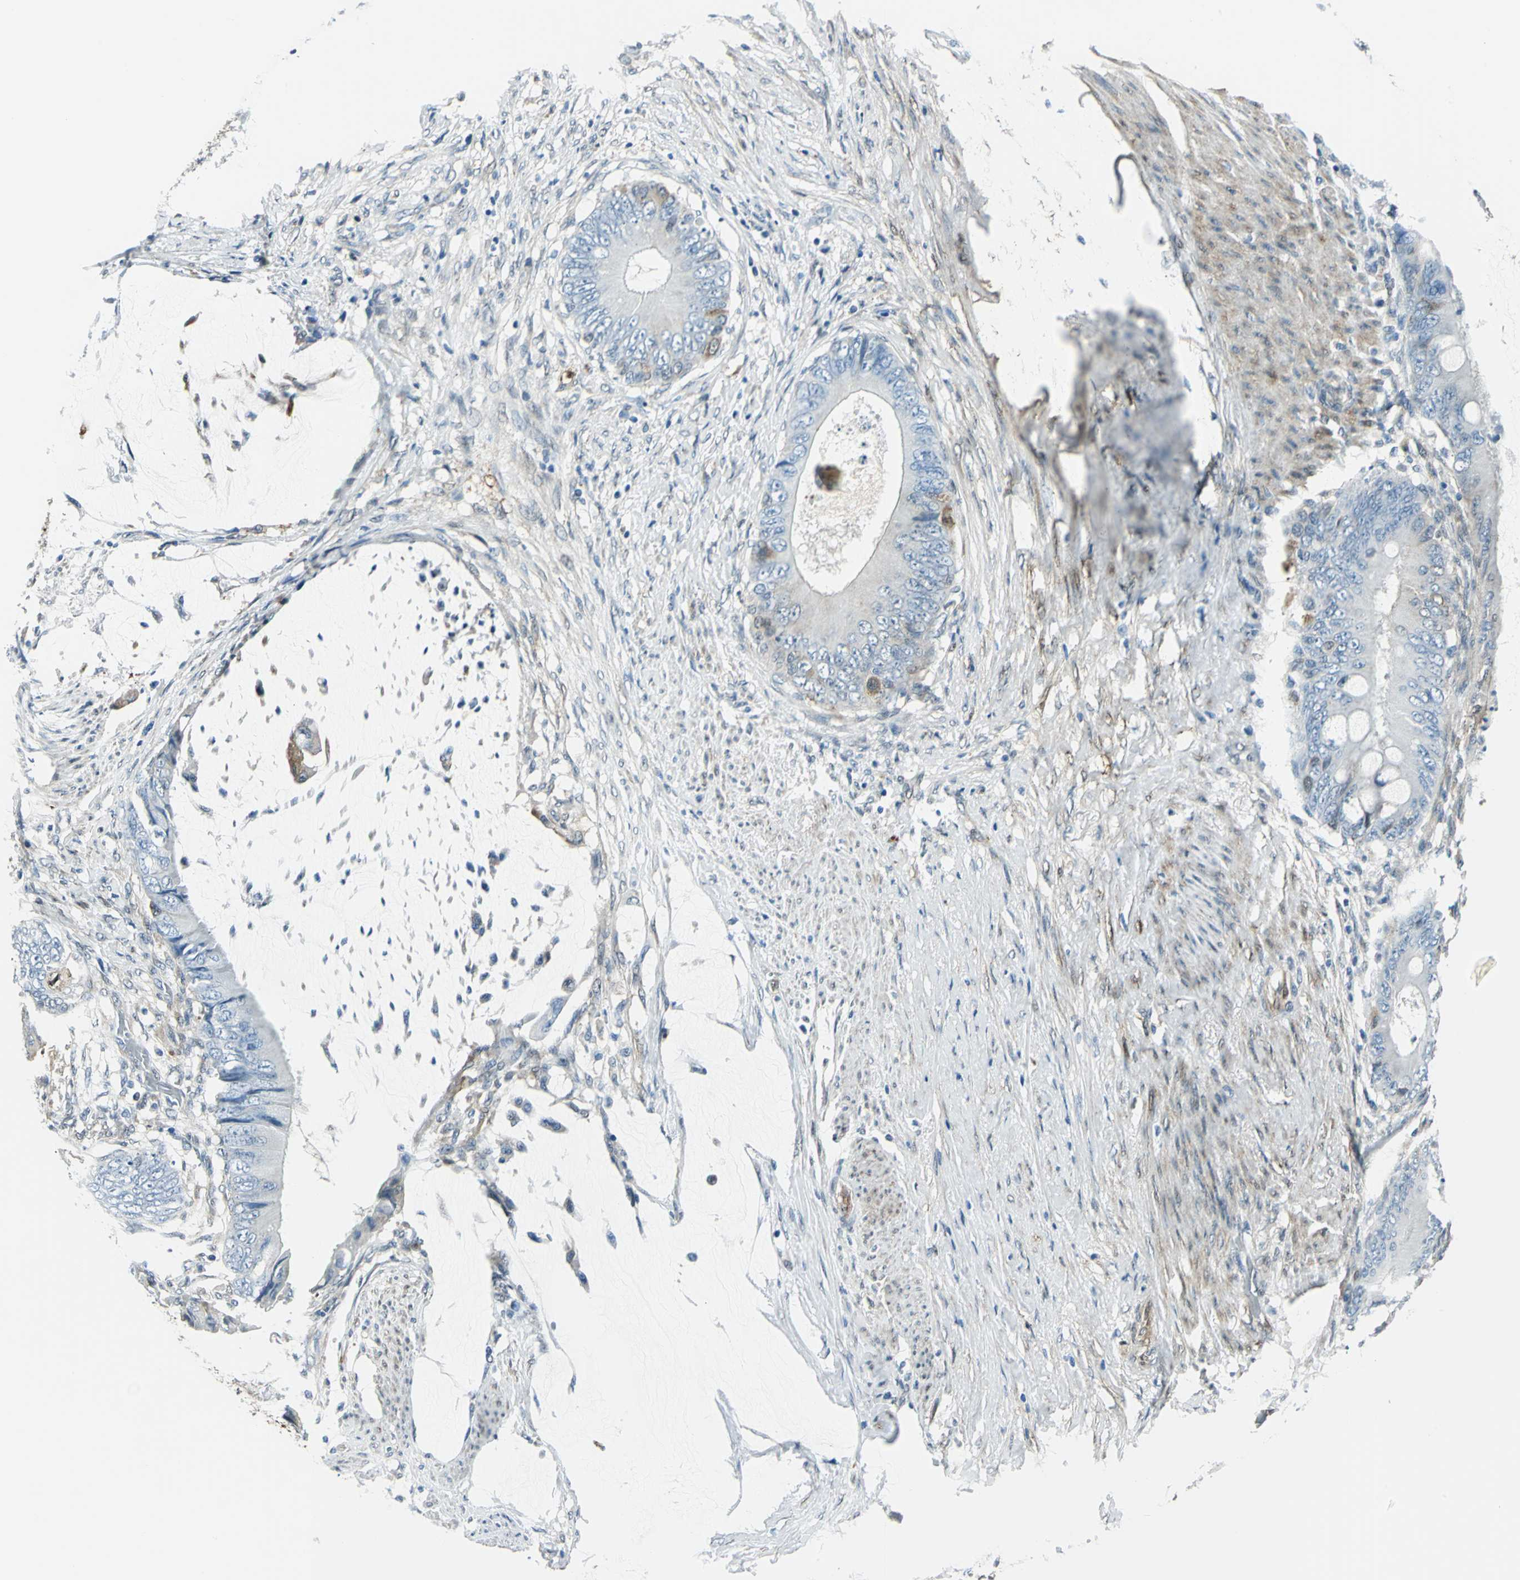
{"staining": {"intensity": "weak", "quantity": "<25%", "location": "cytoplasmic/membranous"}, "tissue": "colorectal cancer", "cell_type": "Tumor cells", "image_type": "cancer", "snomed": [{"axis": "morphology", "description": "Normal tissue, NOS"}, {"axis": "morphology", "description": "Adenocarcinoma, NOS"}, {"axis": "topography", "description": "Rectum"}, {"axis": "topography", "description": "Peripheral nerve tissue"}], "caption": "Immunohistochemistry (IHC) of colorectal cancer demonstrates no expression in tumor cells. (Brightfield microscopy of DAB (3,3'-diaminobenzidine) IHC at high magnification).", "gene": "HSPB1", "patient": {"sex": "female", "age": 77}}